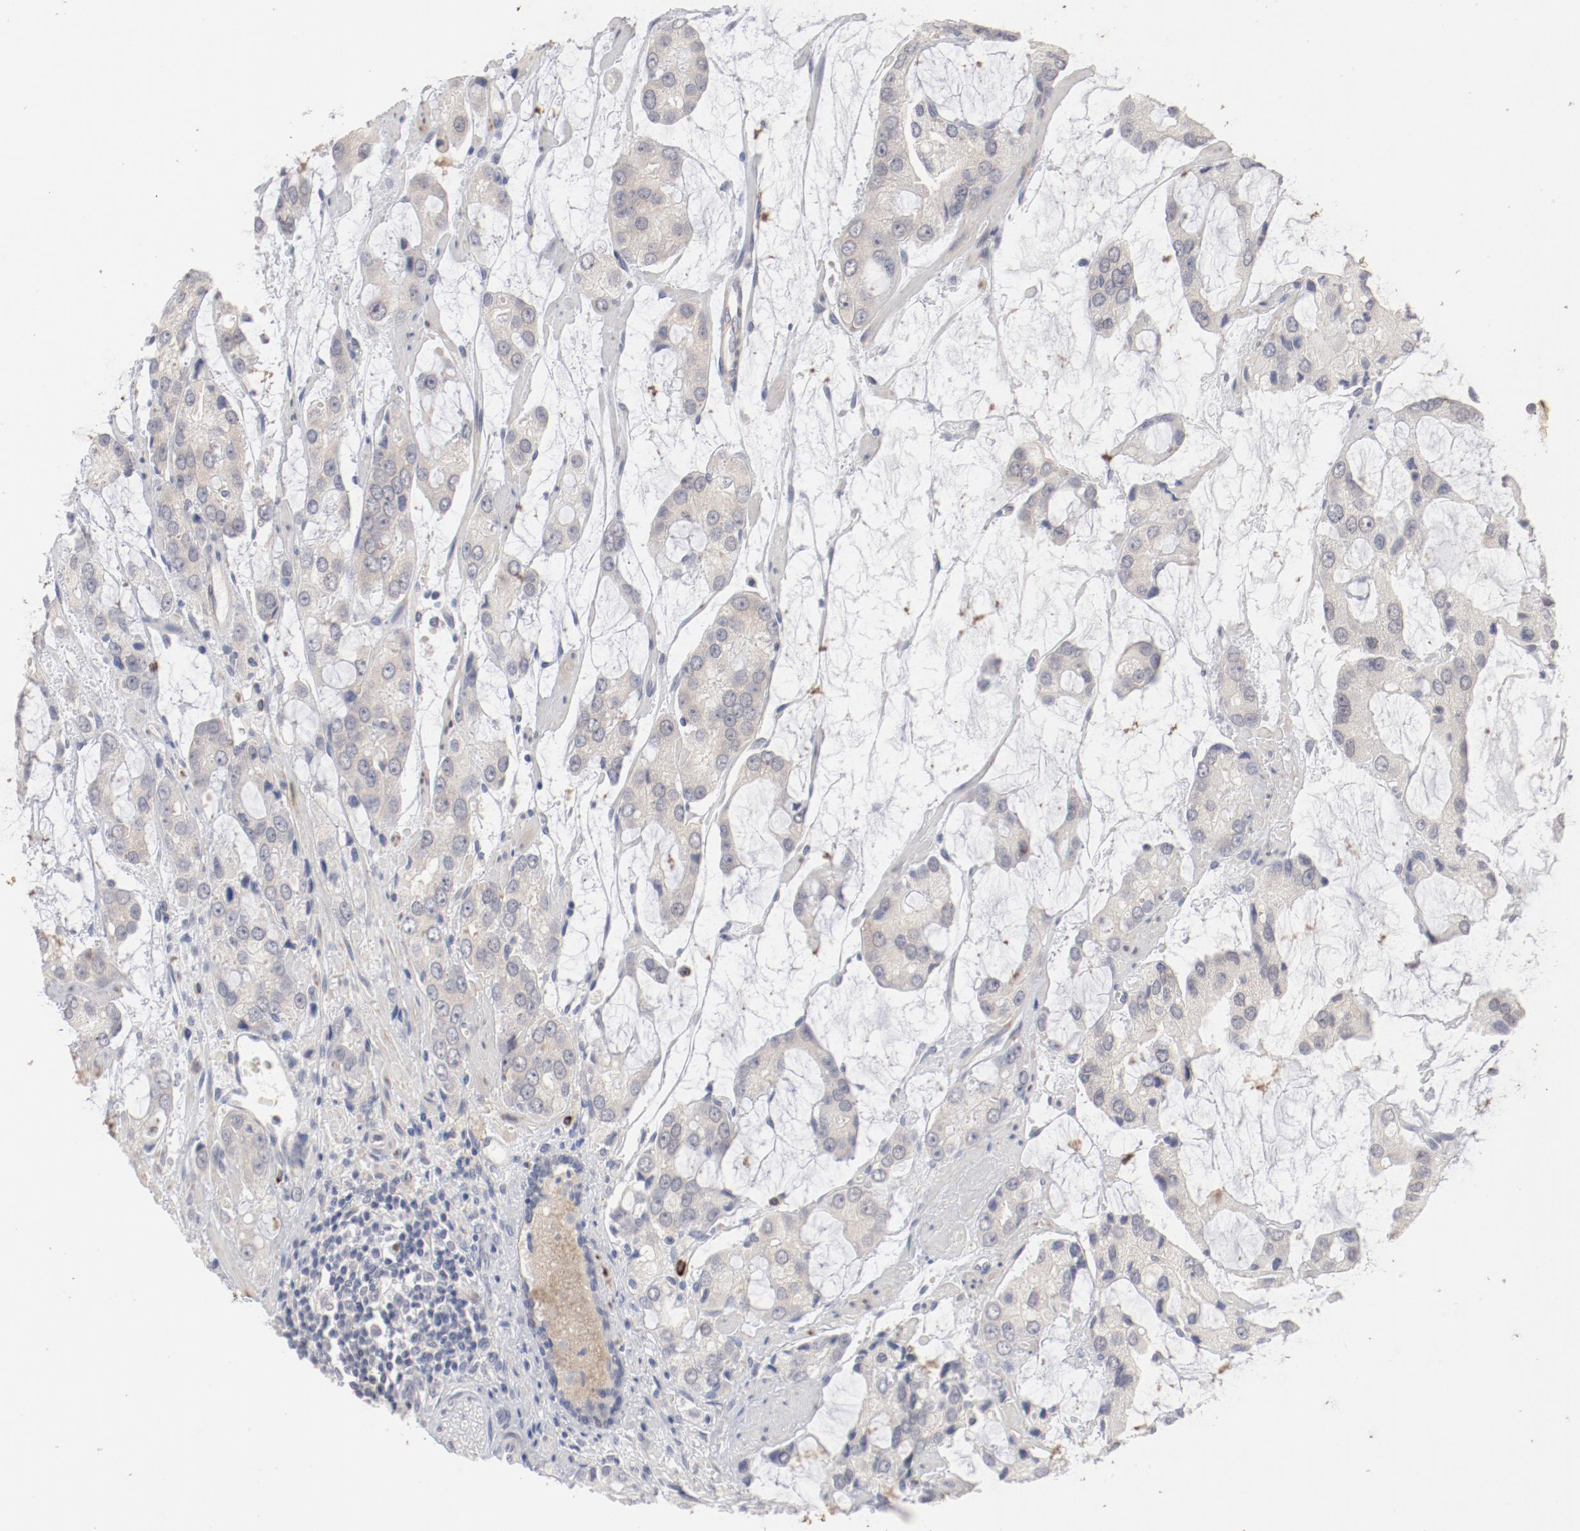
{"staining": {"intensity": "negative", "quantity": "none", "location": "none"}, "tissue": "prostate cancer", "cell_type": "Tumor cells", "image_type": "cancer", "snomed": [{"axis": "morphology", "description": "Adenocarcinoma, High grade"}, {"axis": "topography", "description": "Prostate"}], "caption": "An image of human prostate cancer (adenocarcinoma (high-grade)) is negative for staining in tumor cells.", "gene": "SH3BGR", "patient": {"sex": "male", "age": 67}}